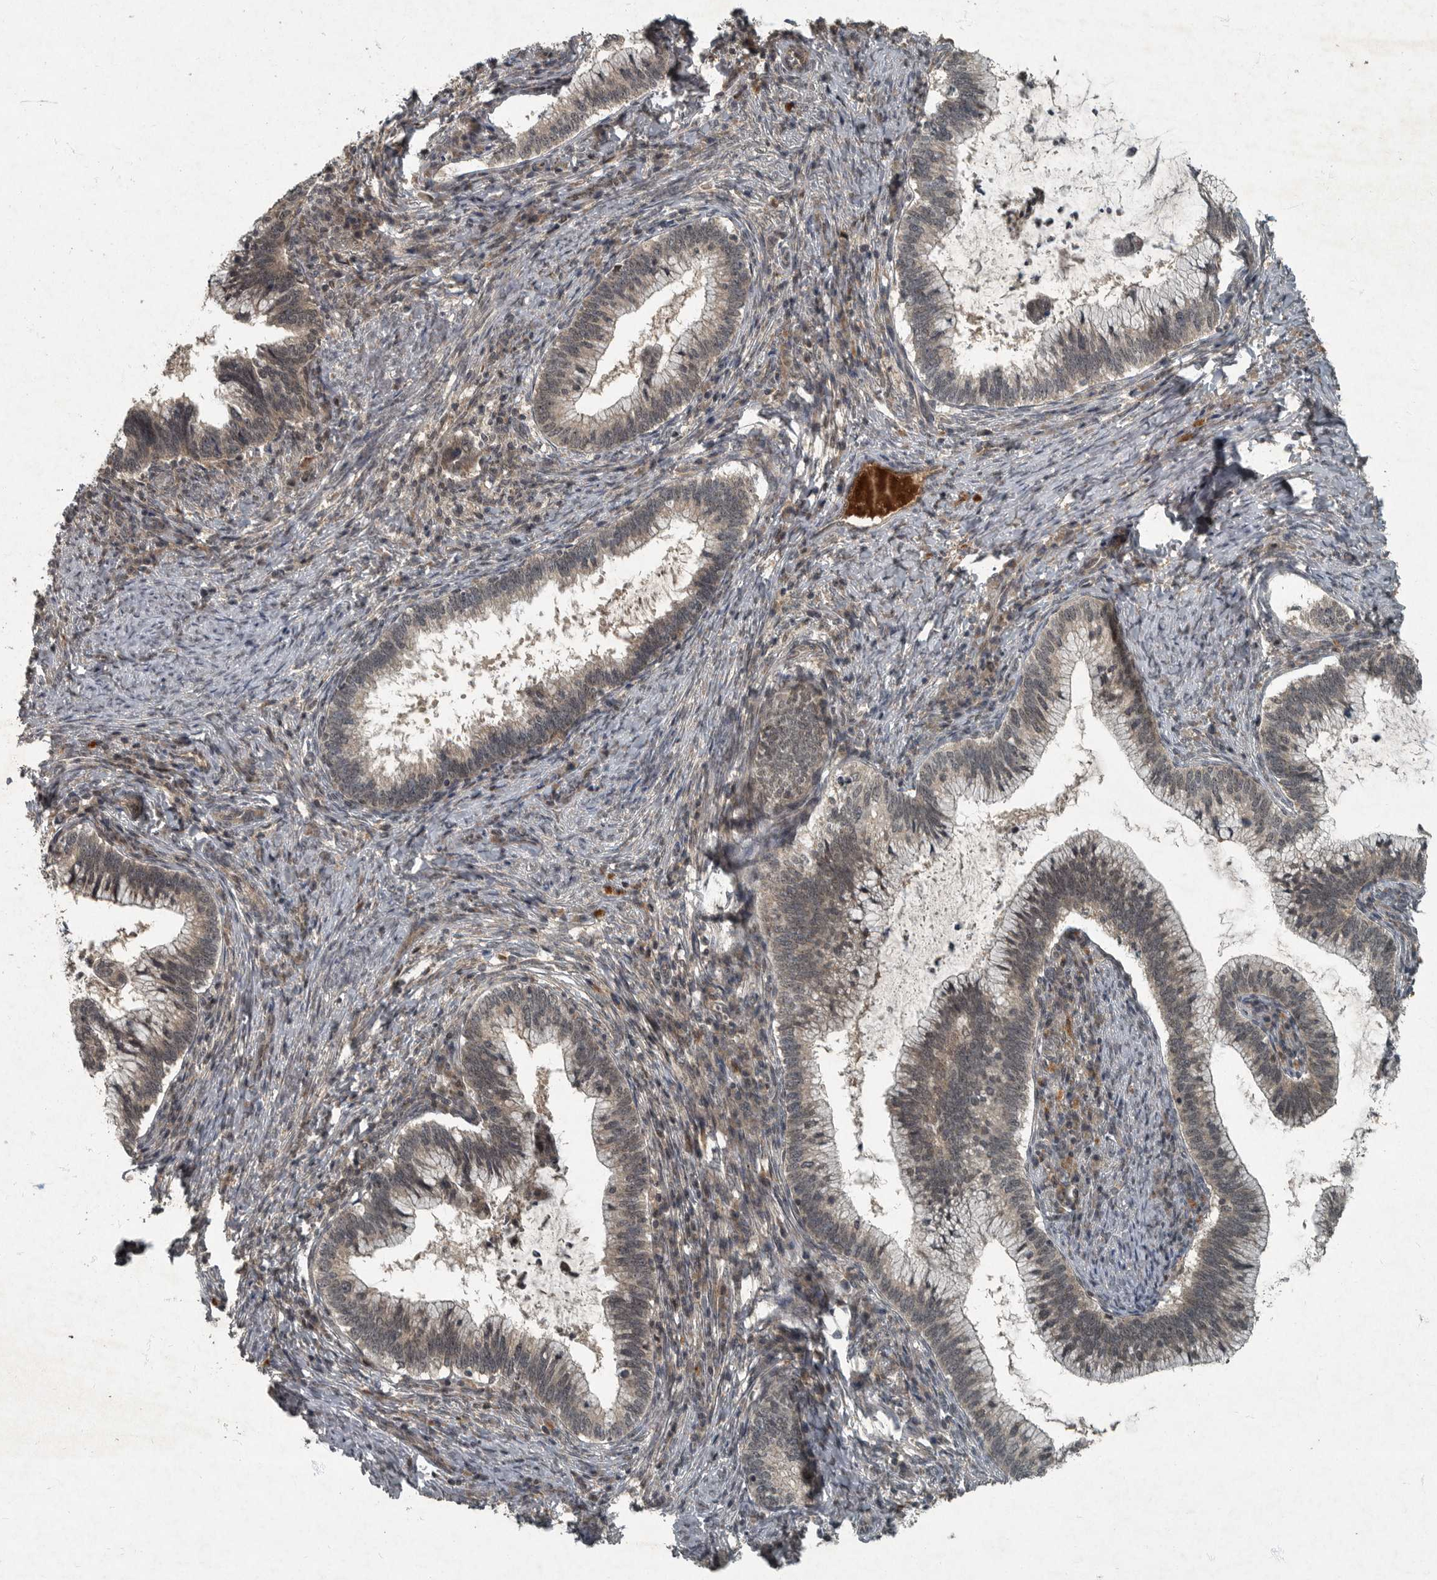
{"staining": {"intensity": "moderate", "quantity": "<25%", "location": "cytoplasmic/membranous,nuclear"}, "tissue": "cervical cancer", "cell_type": "Tumor cells", "image_type": "cancer", "snomed": [{"axis": "morphology", "description": "Adenocarcinoma, NOS"}, {"axis": "topography", "description": "Cervix"}], "caption": "Immunohistochemical staining of human cervical adenocarcinoma shows moderate cytoplasmic/membranous and nuclear protein positivity in about <25% of tumor cells.", "gene": "FOXO1", "patient": {"sex": "female", "age": 36}}